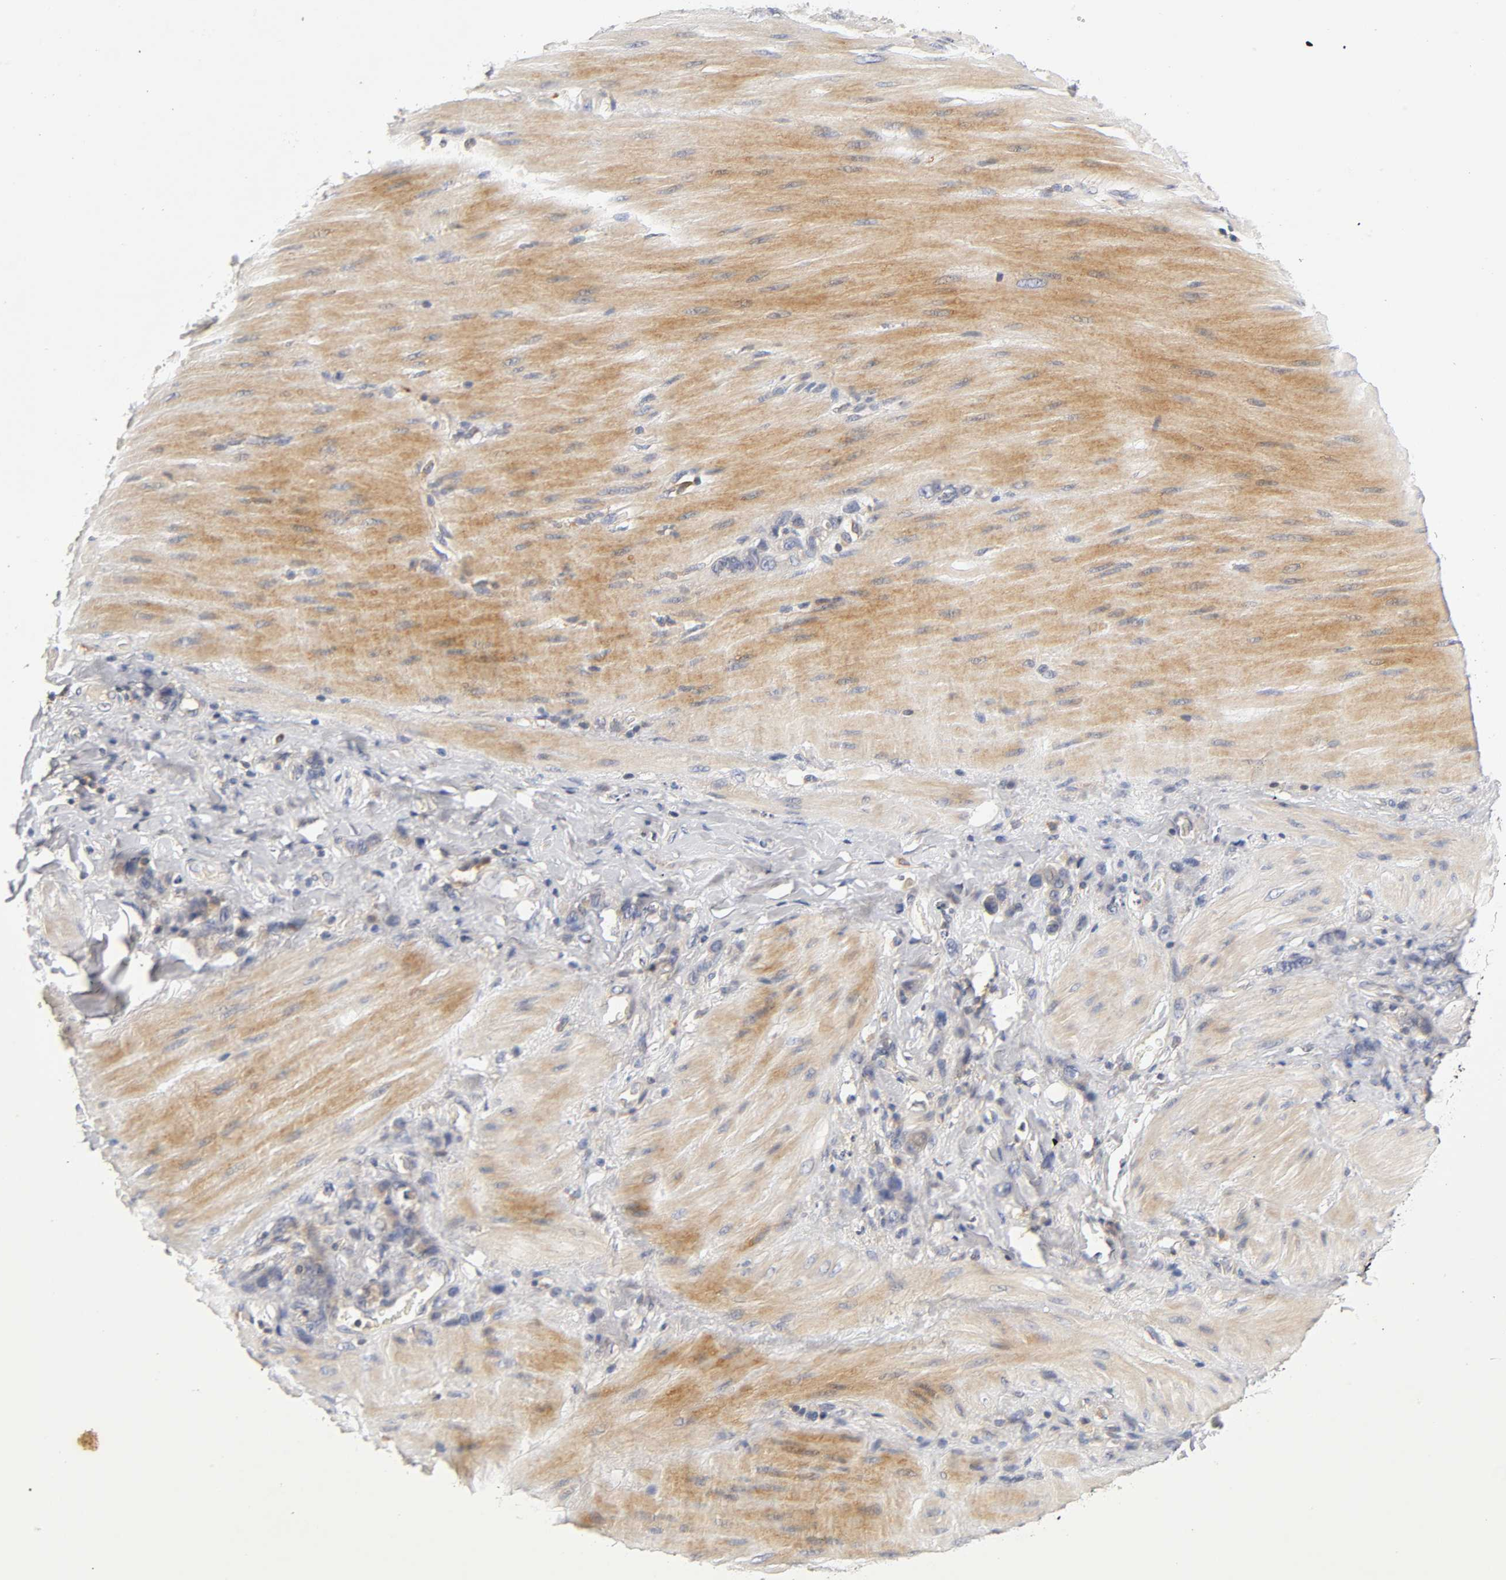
{"staining": {"intensity": "negative", "quantity": "none", "location": "none"}, "tissue": "stomach cancer", "cell_type": "Tumor cells", "image_type": "cancer", "snomed": [{"axis": "morphology", "description": "Adenocarcinoma, NOS"}, {"axis": "topography", "description": "Stomach"}], "caption": "DAB (3,3'-diaminobenzidine) immunohistochemical staining of human stomach cancer reveals no significant staining in tumor cells.", "gene": "RHOA", "patient": {"sex": "male", "age": 82}}